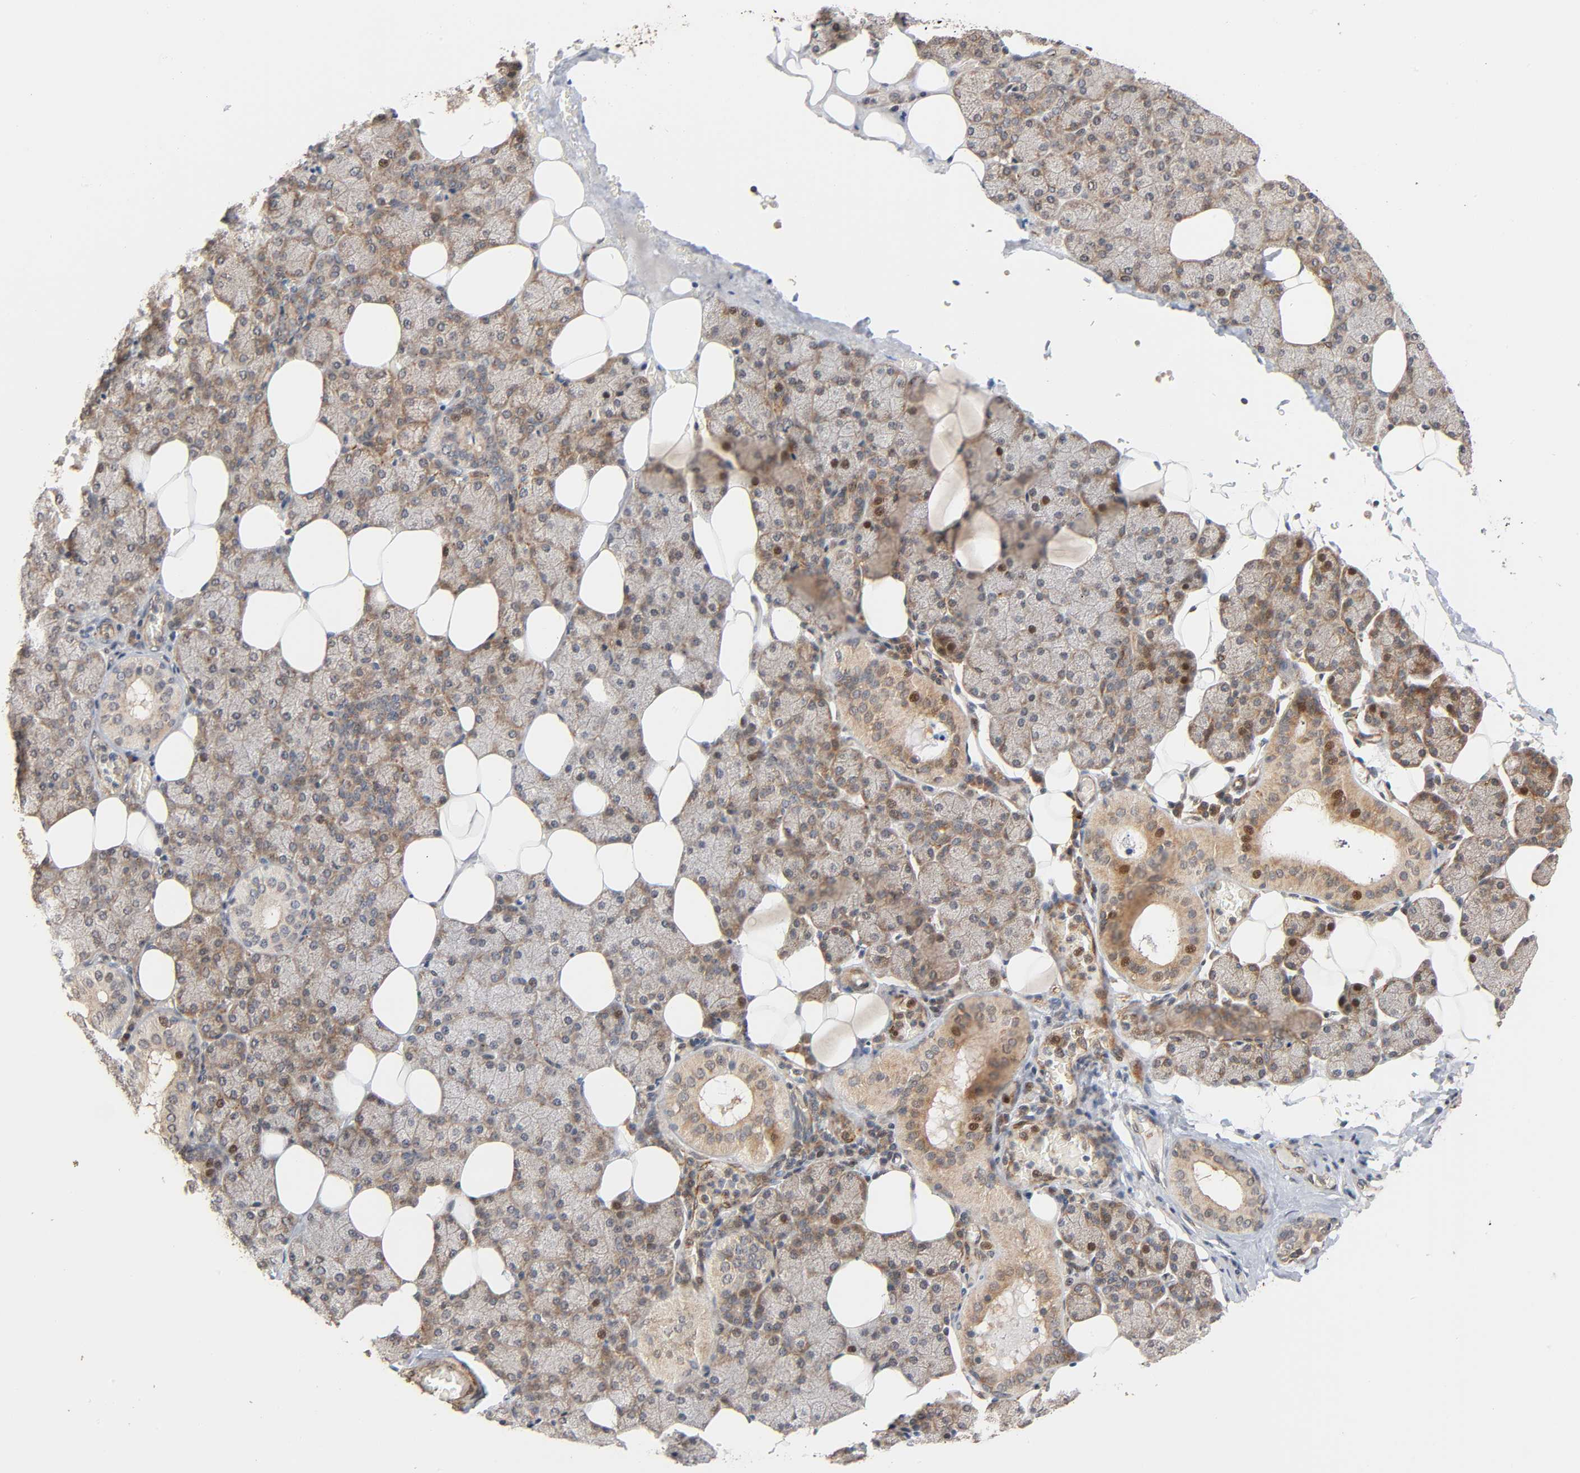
{"staining": {"intensity": "moderate", "quantity": "25%-75%", "location": "cytoplasmic/membranous,nuclear"}, "tissue": "salivary gland", "cell_type": "Glandular cells", "image_type": "normal", "snomed": [{"axis": "morphology", "description": "Normal tissue, NOS"}, {"axis": "topography", "description": "Lymph node"}, {"axis": "topography", "description": "Salivary gland"}], "caption": "Moderate cytoplasmic/membranous,nuclear expression for a protein is present in about 25%-75% of glandular cells of unremarkable salivary gland using immunohistochemistry (IHC).", "gene": "NEMF", "patient": {"sex": "male", "age": 8}}